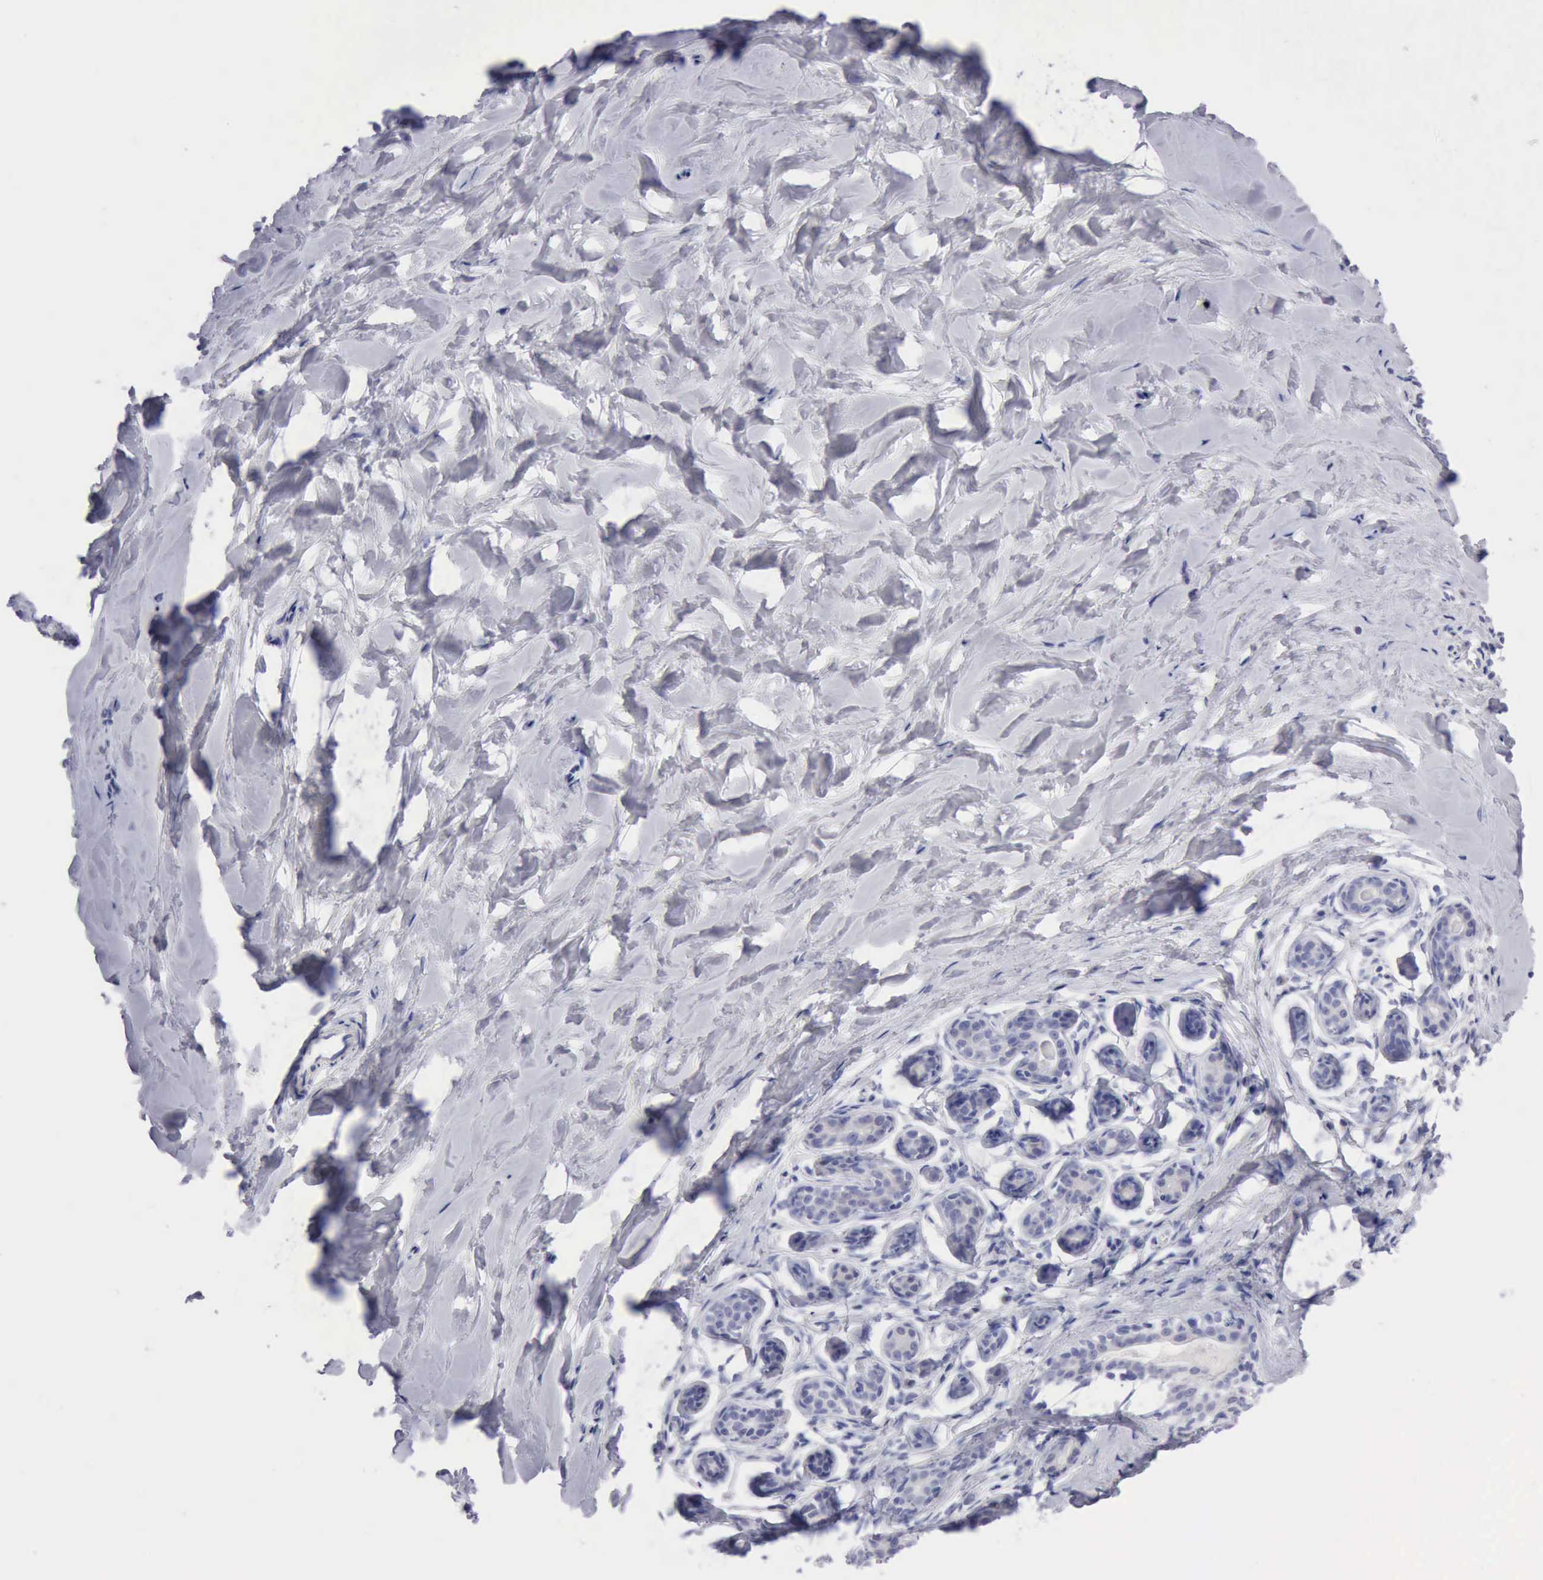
{"staining": {"intensity": "negative", "quantity": "none", "location": "none"}, "tissue": "breast", "cell_type": "Adipocytes", "image_type": "normal", "snomed": [{"axis": "morphology", "description": "Normal tissue, NOS"}, {"axis": "topography", "description": "Breast"}], "caption": "This is a photomicrograph of immunohistochemistry (IHC) staining of benign breast, which shows no positivity in adipocytes. (Immunohistochemistry, brightfield microscopy, high magnification).", "gene": "ANGEL1", "patient": {"sex": "female", "age": 22}}